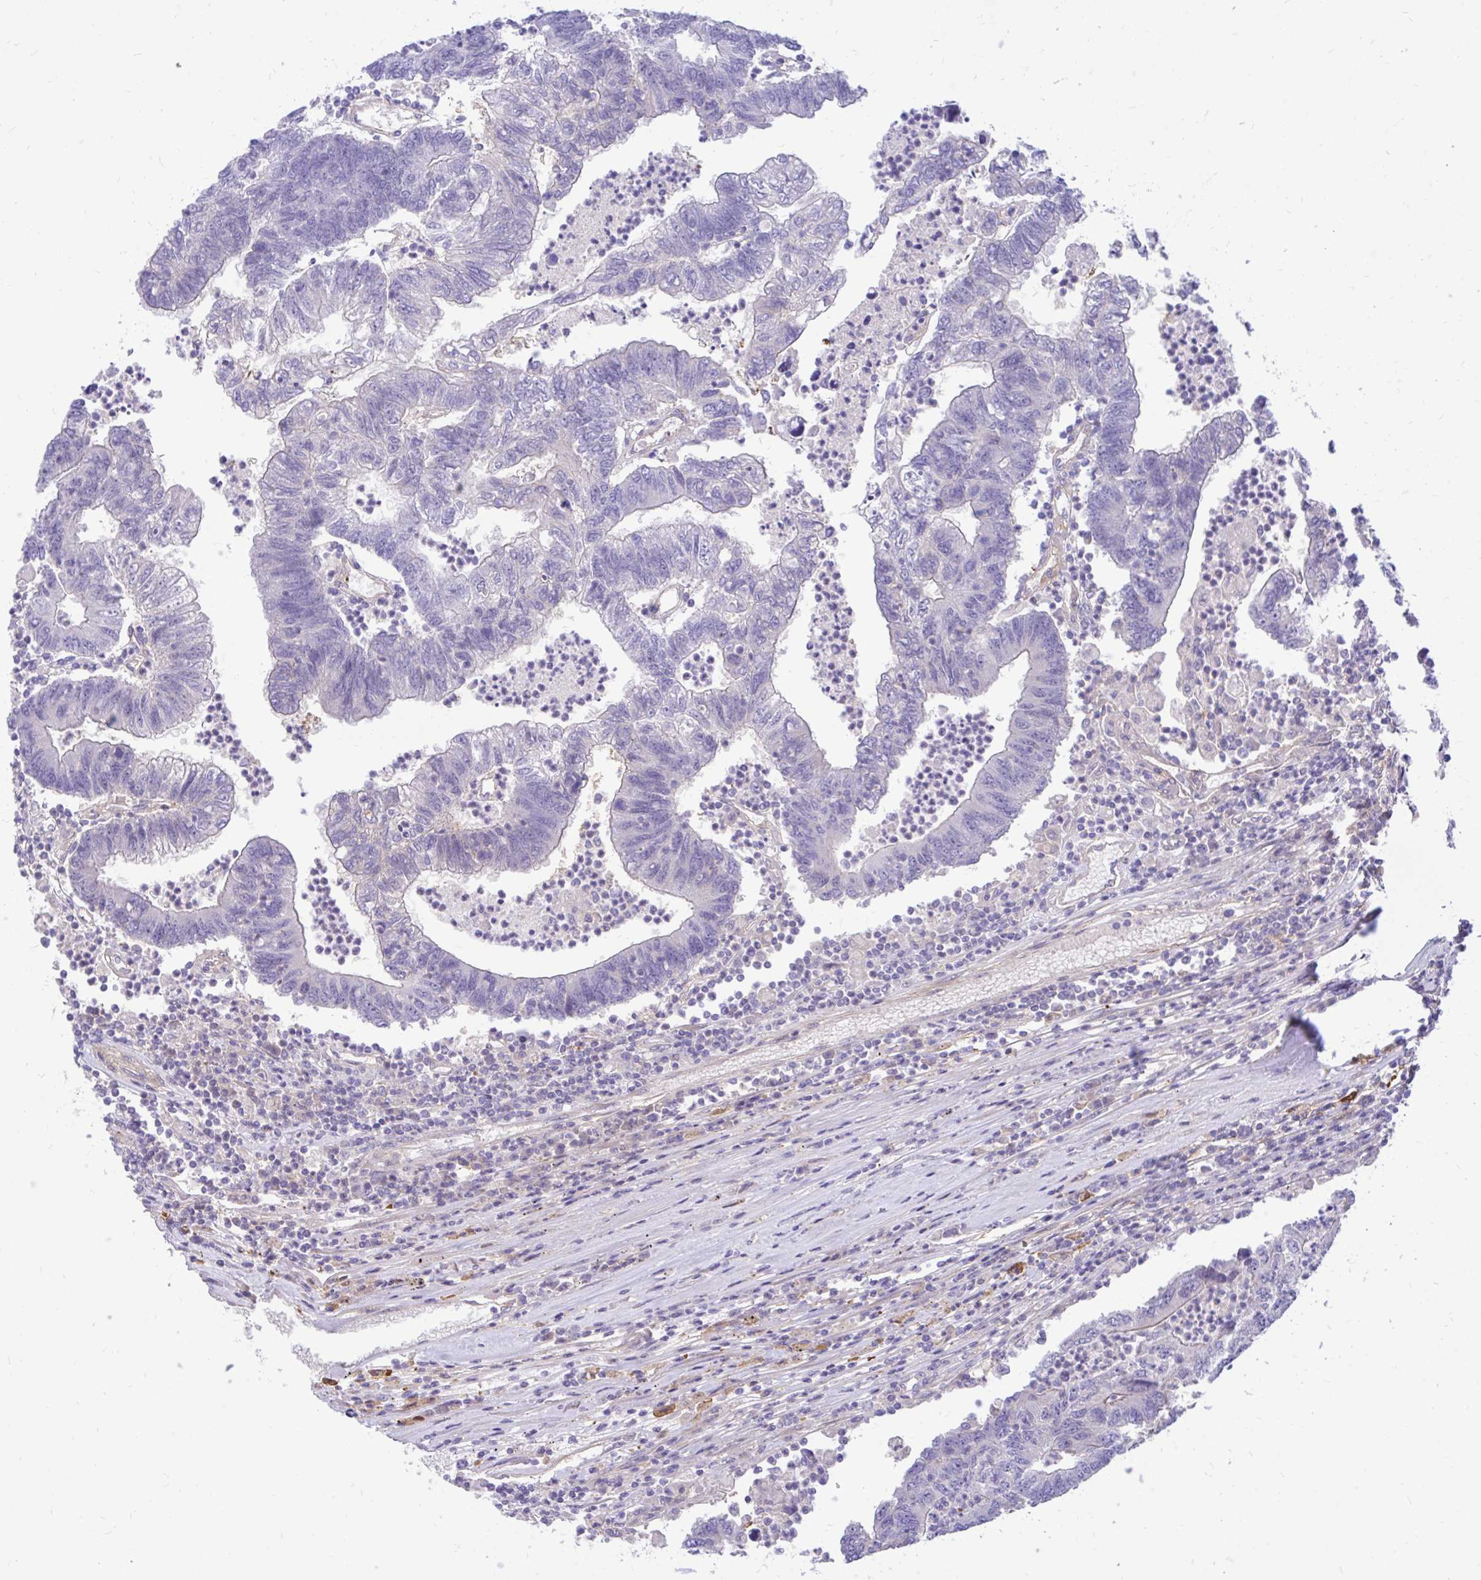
{"staining": {"intensity": "negative", "quantity": "none", "location": "none"}, "tissue": "colorectal cancer", "cell_type": "Tumor cells", "image_type": "cancer", "snomed": [{"axis": "morphology", "description": "Adenocarcinoma, NOS"}, {"axis": "topography", "description": "Colon"}], "caption": "Protein analysis of adenocarcinoma (colorectal) exhibits no significant positivity in tumor cells.", "gene": "ESPNL", "patient": {"sex": "female", "age": 48}}